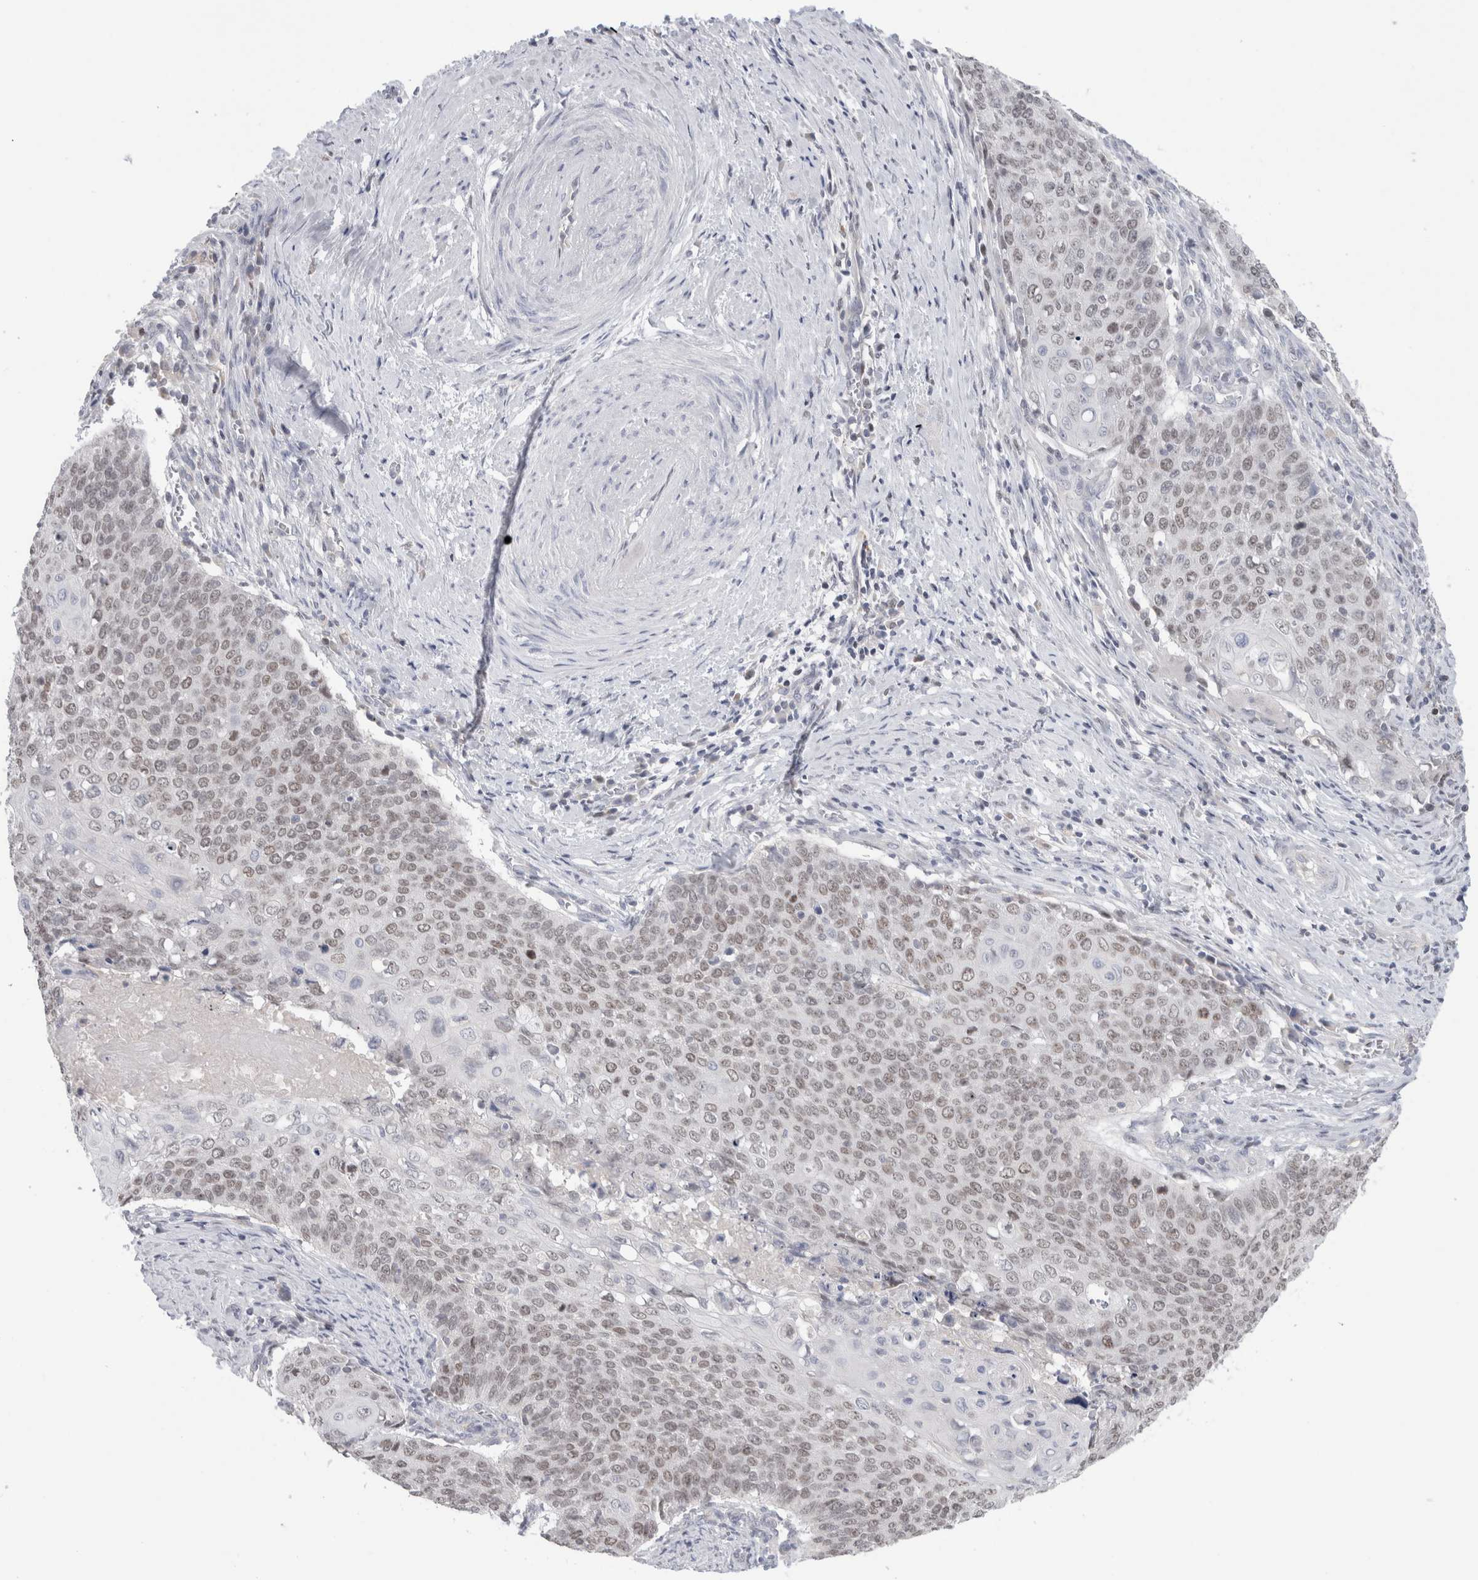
{"staining": {"intensity": "weak", "quantity": ">75%", "location": "nuclear"}, "tissue": "cervical cancer", "cell_type": "Tumor cells", "image_type": "cancer", "snomed": [{"axis": "morphology", "description": "Squamous cell carcinoma, NOS"}, {"axis": "topography", "description": "Cervix"}], "caption": "DAB immunohistochemical staining of cervical squamous cell carcinoma exhibits weak nuclear protein positivity in approximately >75% of tumor cells.", "gene": "SYTL5", "patient": {"sex": "female", "age": 39}}